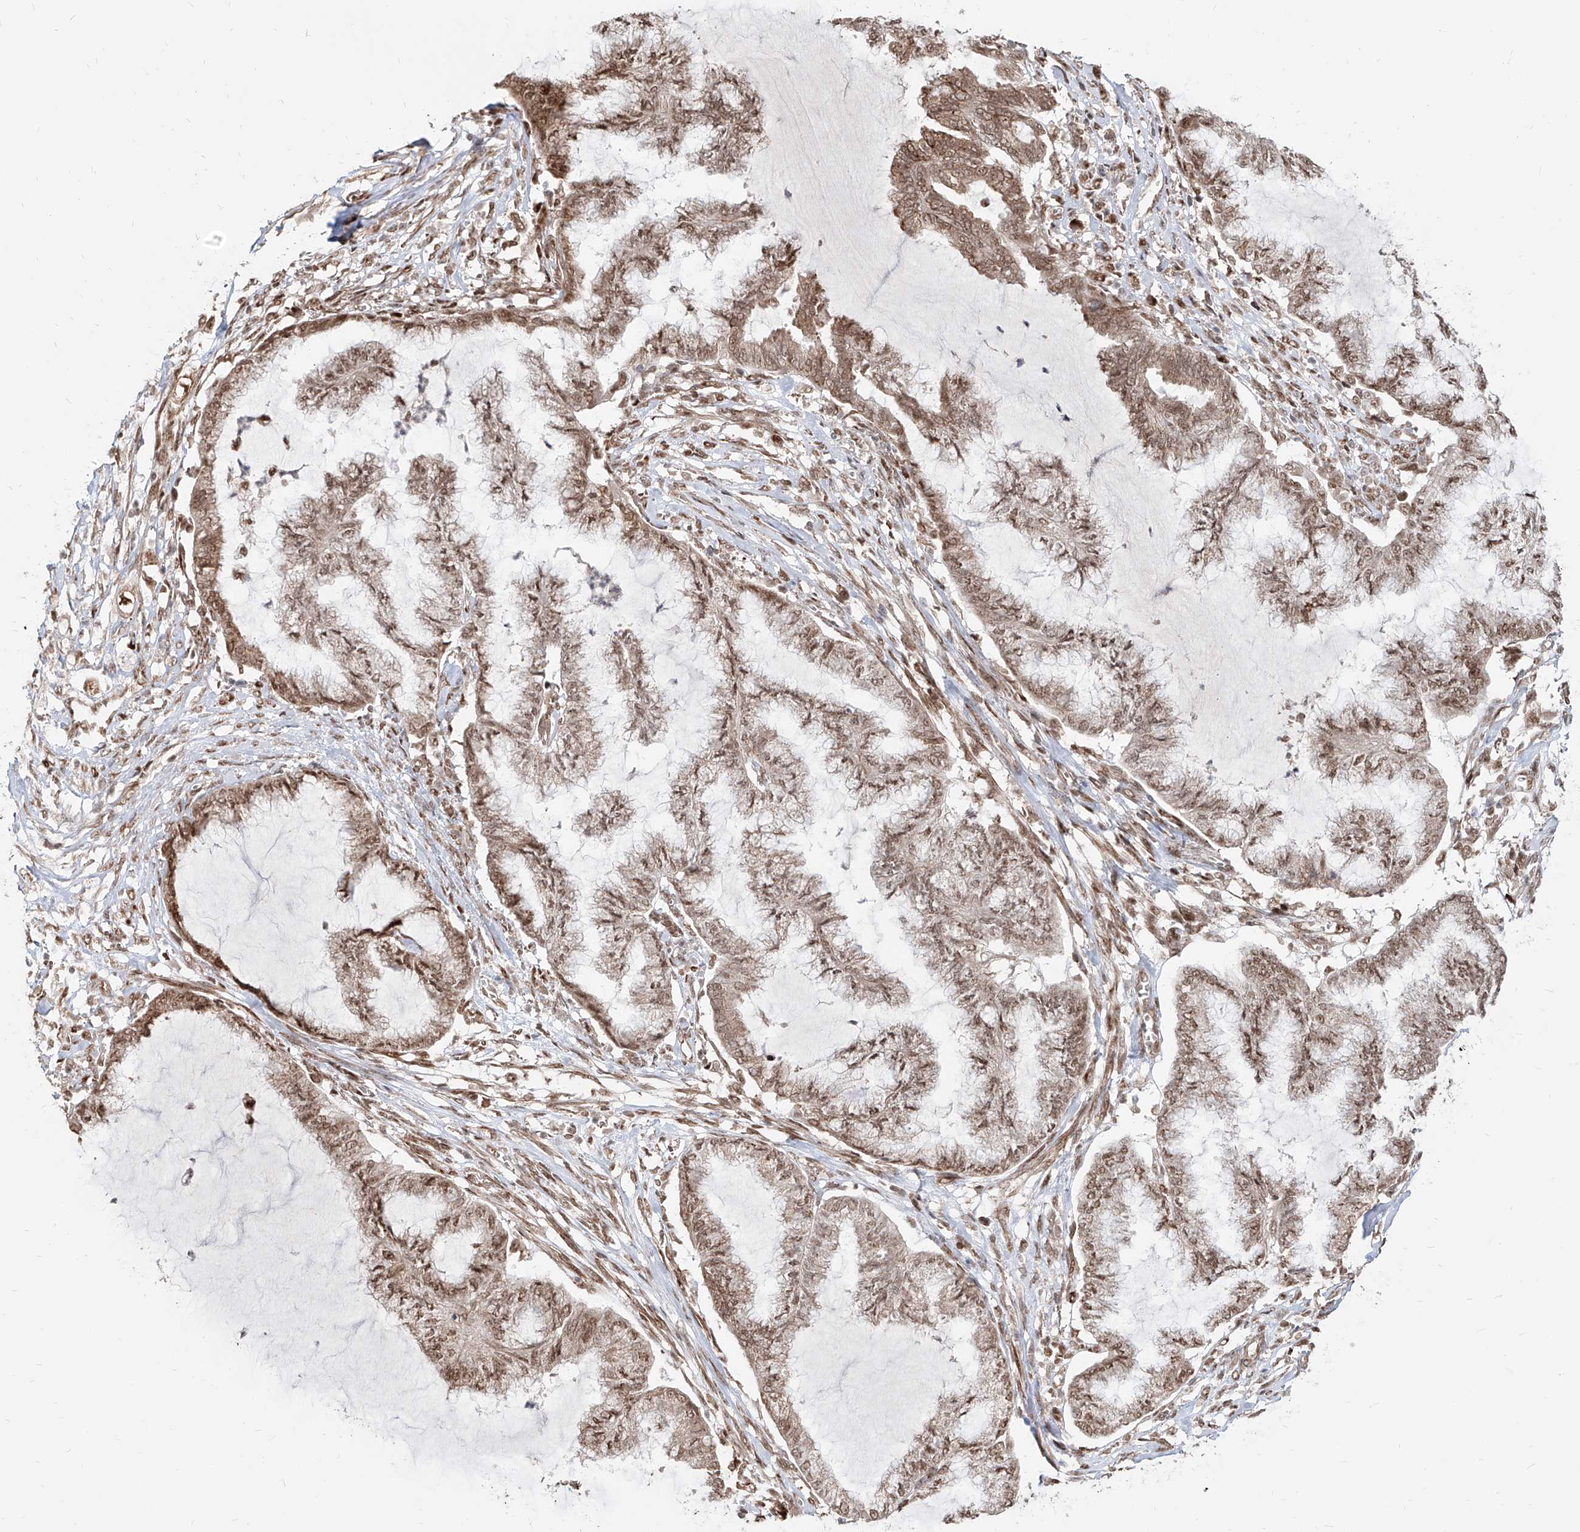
{"staining": {"intensity": "moderate", "quantity": ">75%", "location": "cytoplasmic/membranous,nuclear"}, "tissue": "endometrial cancer", "cell_type": "Tumor cells", "image_type": "cancer", "snomed": [{"axis": "morphology", "description": "Adenocarcinoma, NOS"}, {"axis": "topography", "description": "Endometrium"}], "caption": "Protein expression by IHC exhibits moderate cytoplasmic/membranous and nuclear positivity in about >75% of tumor cells in endometrial cancer (adenocarcinoma).", "gene": "ZNF710", "patient": {"sex": "female", "age": 86}}